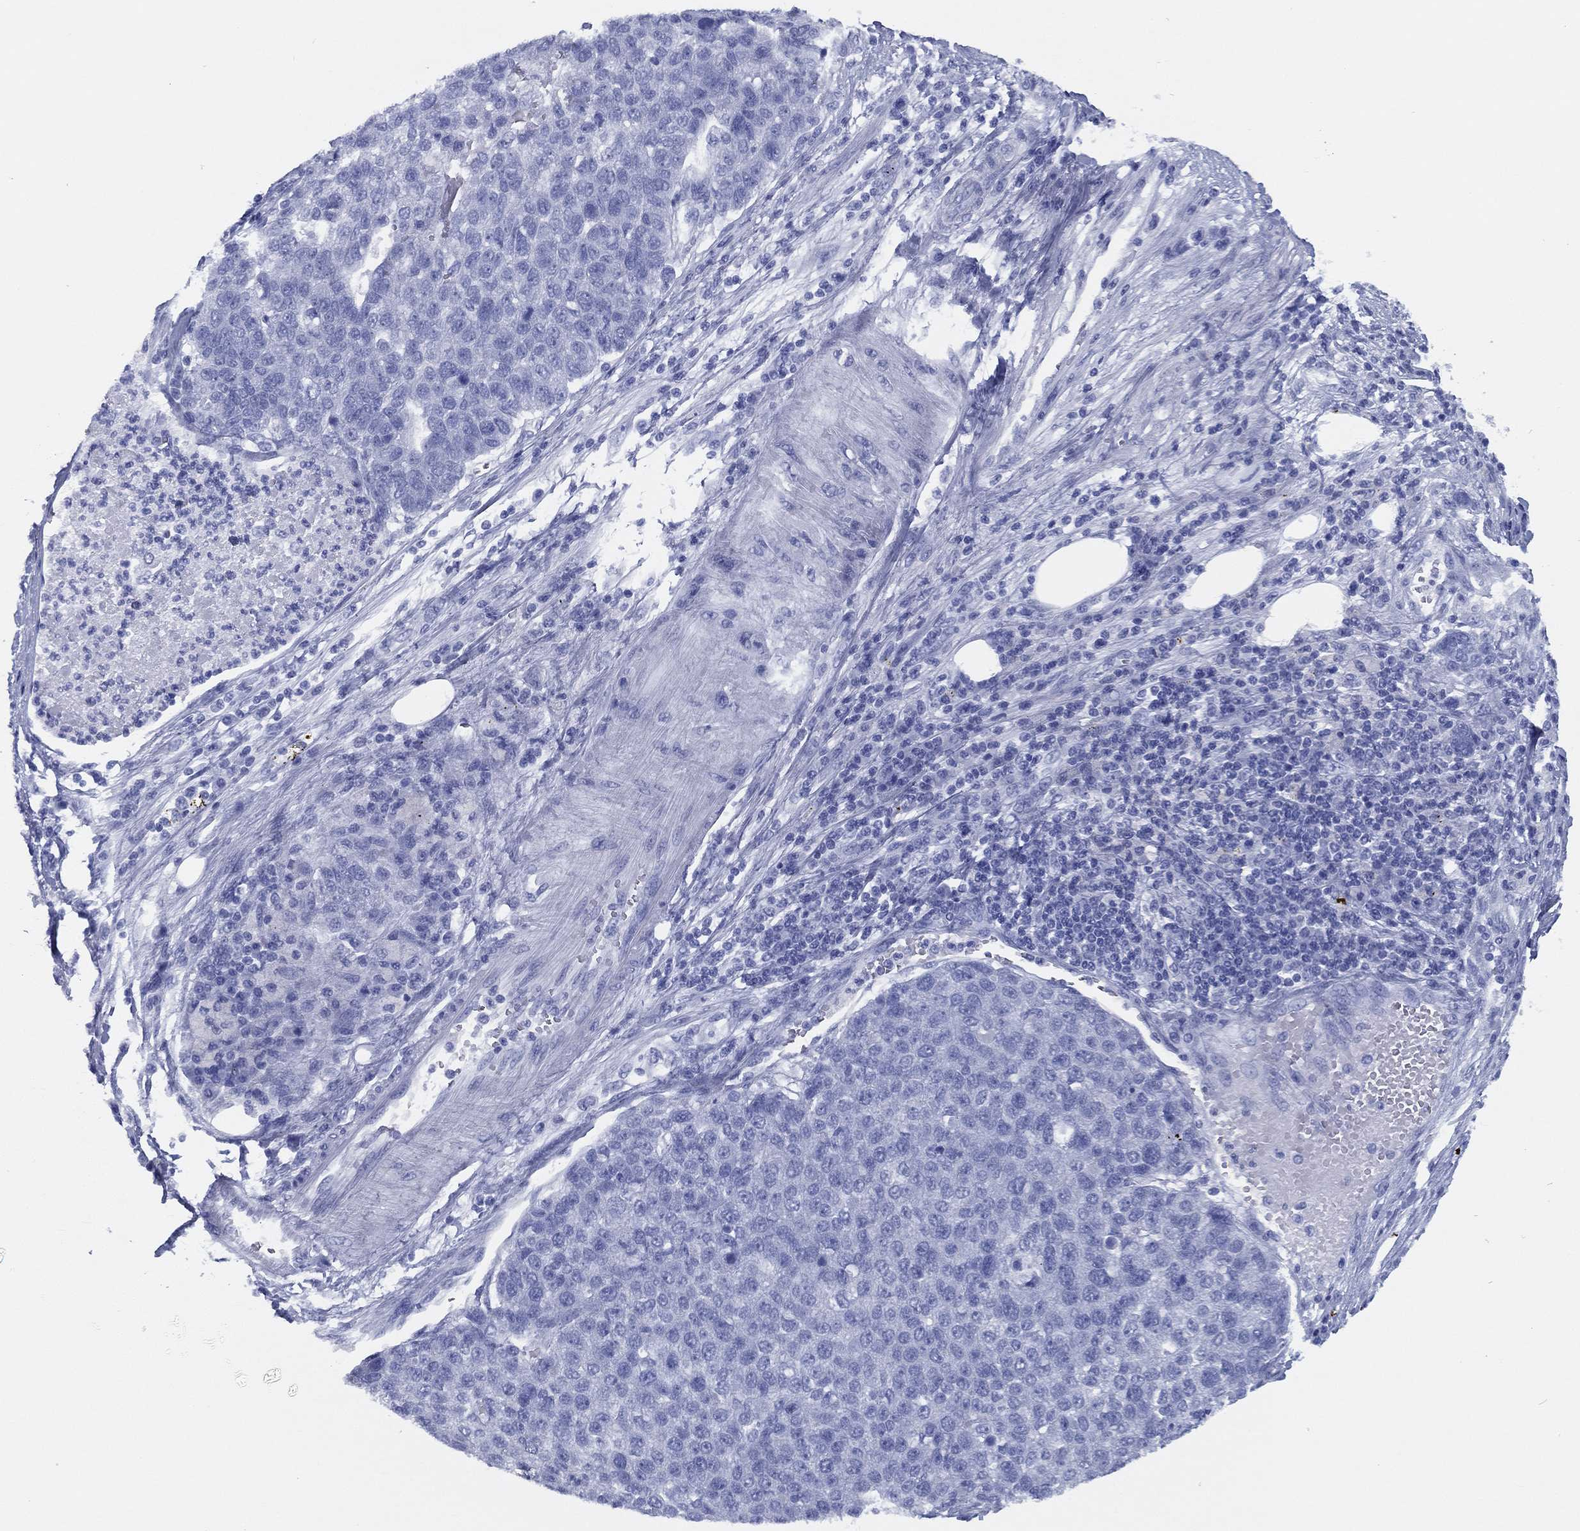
{"staining": {"intensity": "negative", "quantity": "none", "location": "none"}, "tissue": "pancreatic cancer", "cell_type": "Tumor cells", "image_type": "cancer", "snomed": [{"axis": "morphology", "description": "Adenocarcinoma, NOS"}, {"axis": "topography", "description": "Pancreas"}], "caption": "This is an IHC photomicrograph of human pancreatic adenocarcinoma. There is no positivity in tumor cells.", "gene": "TMEM252", "patient": {"sex": "female", "age": 61}}